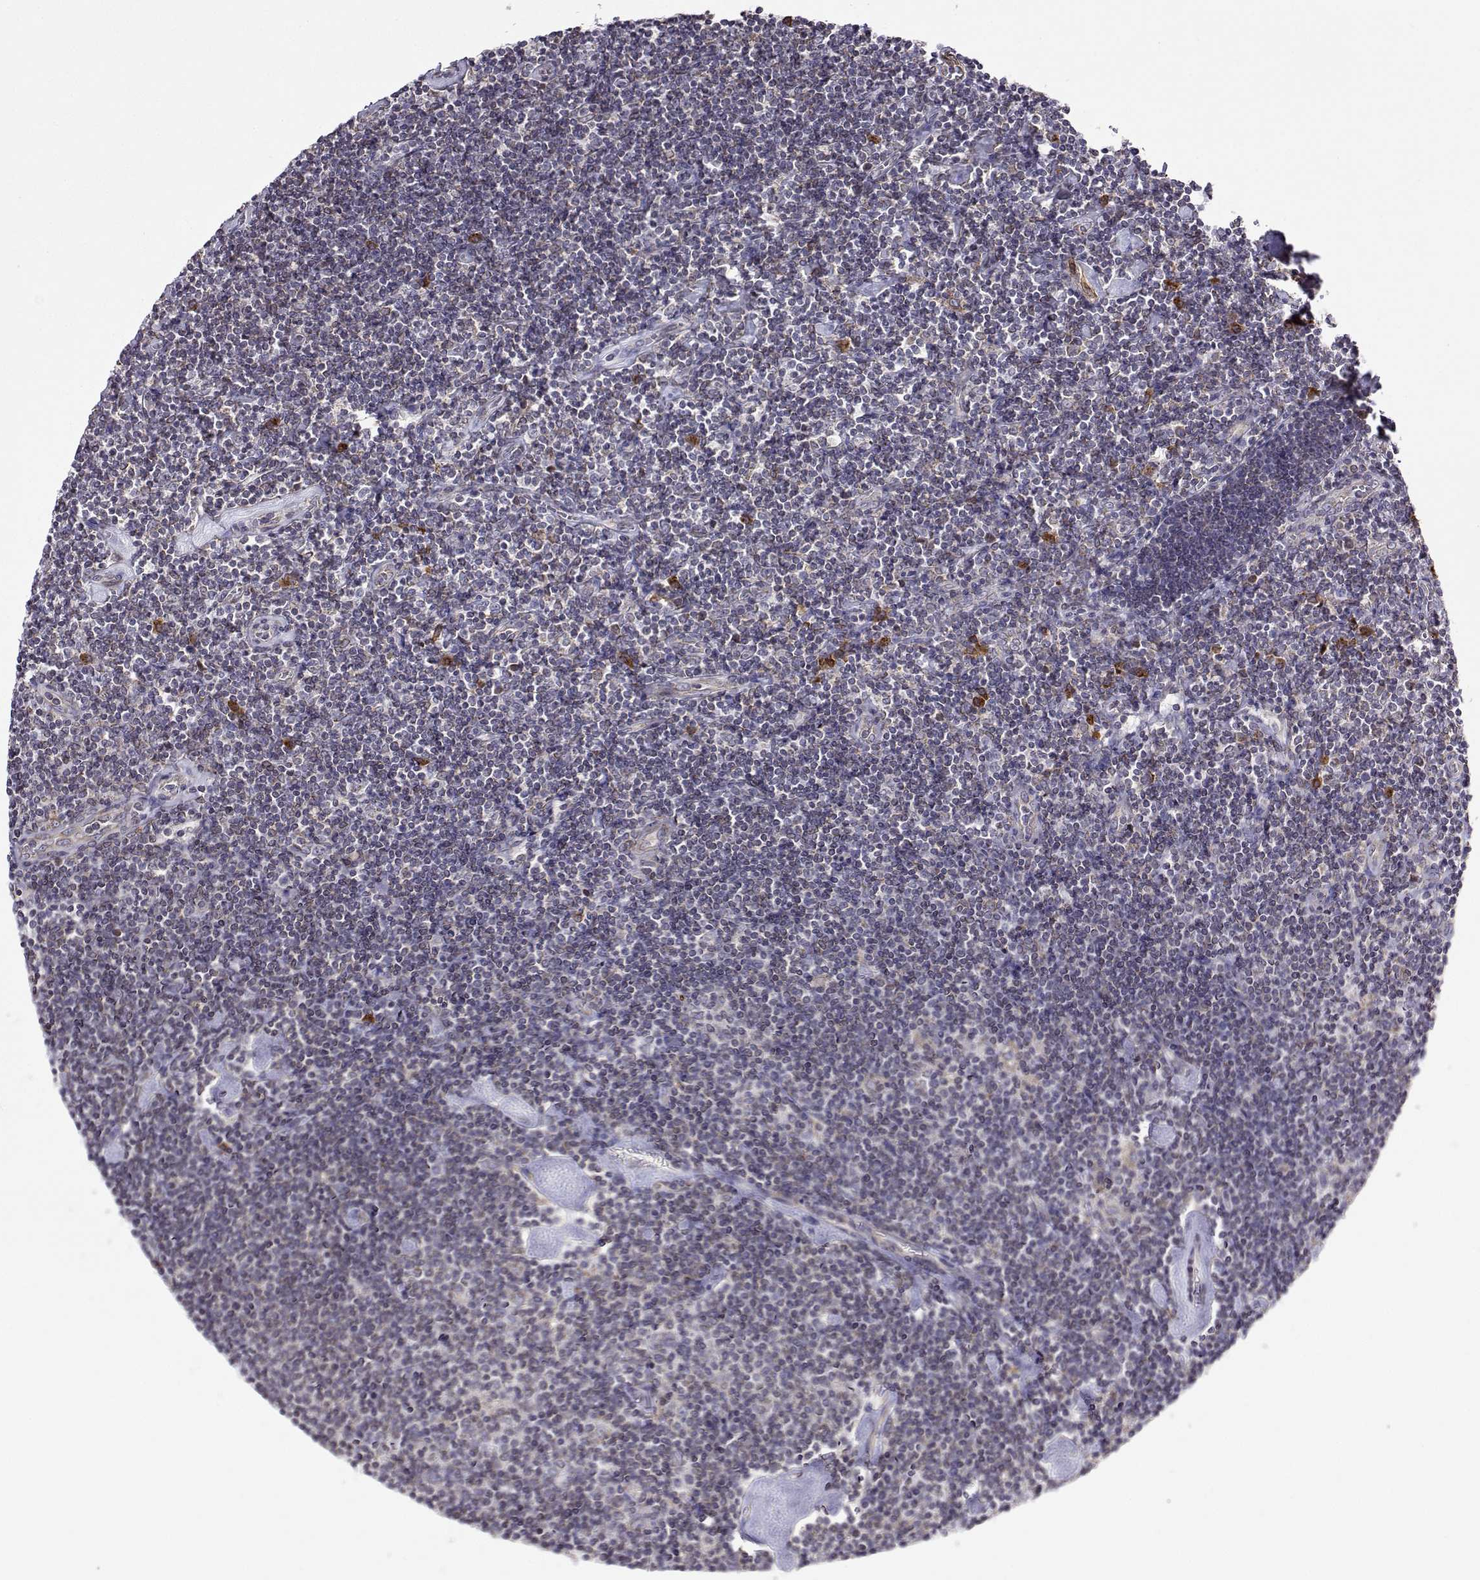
{"staining": {"intensity": "negative", "quantity": "none", "location": "none"}, "tissue": "lymphoma", "cell_type": "Tumor cells", "image_type": "cancer", "snomed": [{"axis": "morphology", "description": "Hodgkin's disease, NOS"}, {"axis": "topography", "description": "Lymph node"}], "caption": "DAB (3,3'-diaminobenzidine) immunohistochemical staining of Hodgkin's disease exhibits no significant expression in tumor cells.", "gene": "PGRMC2", "patient": {"sex": "male", "age": 40}}